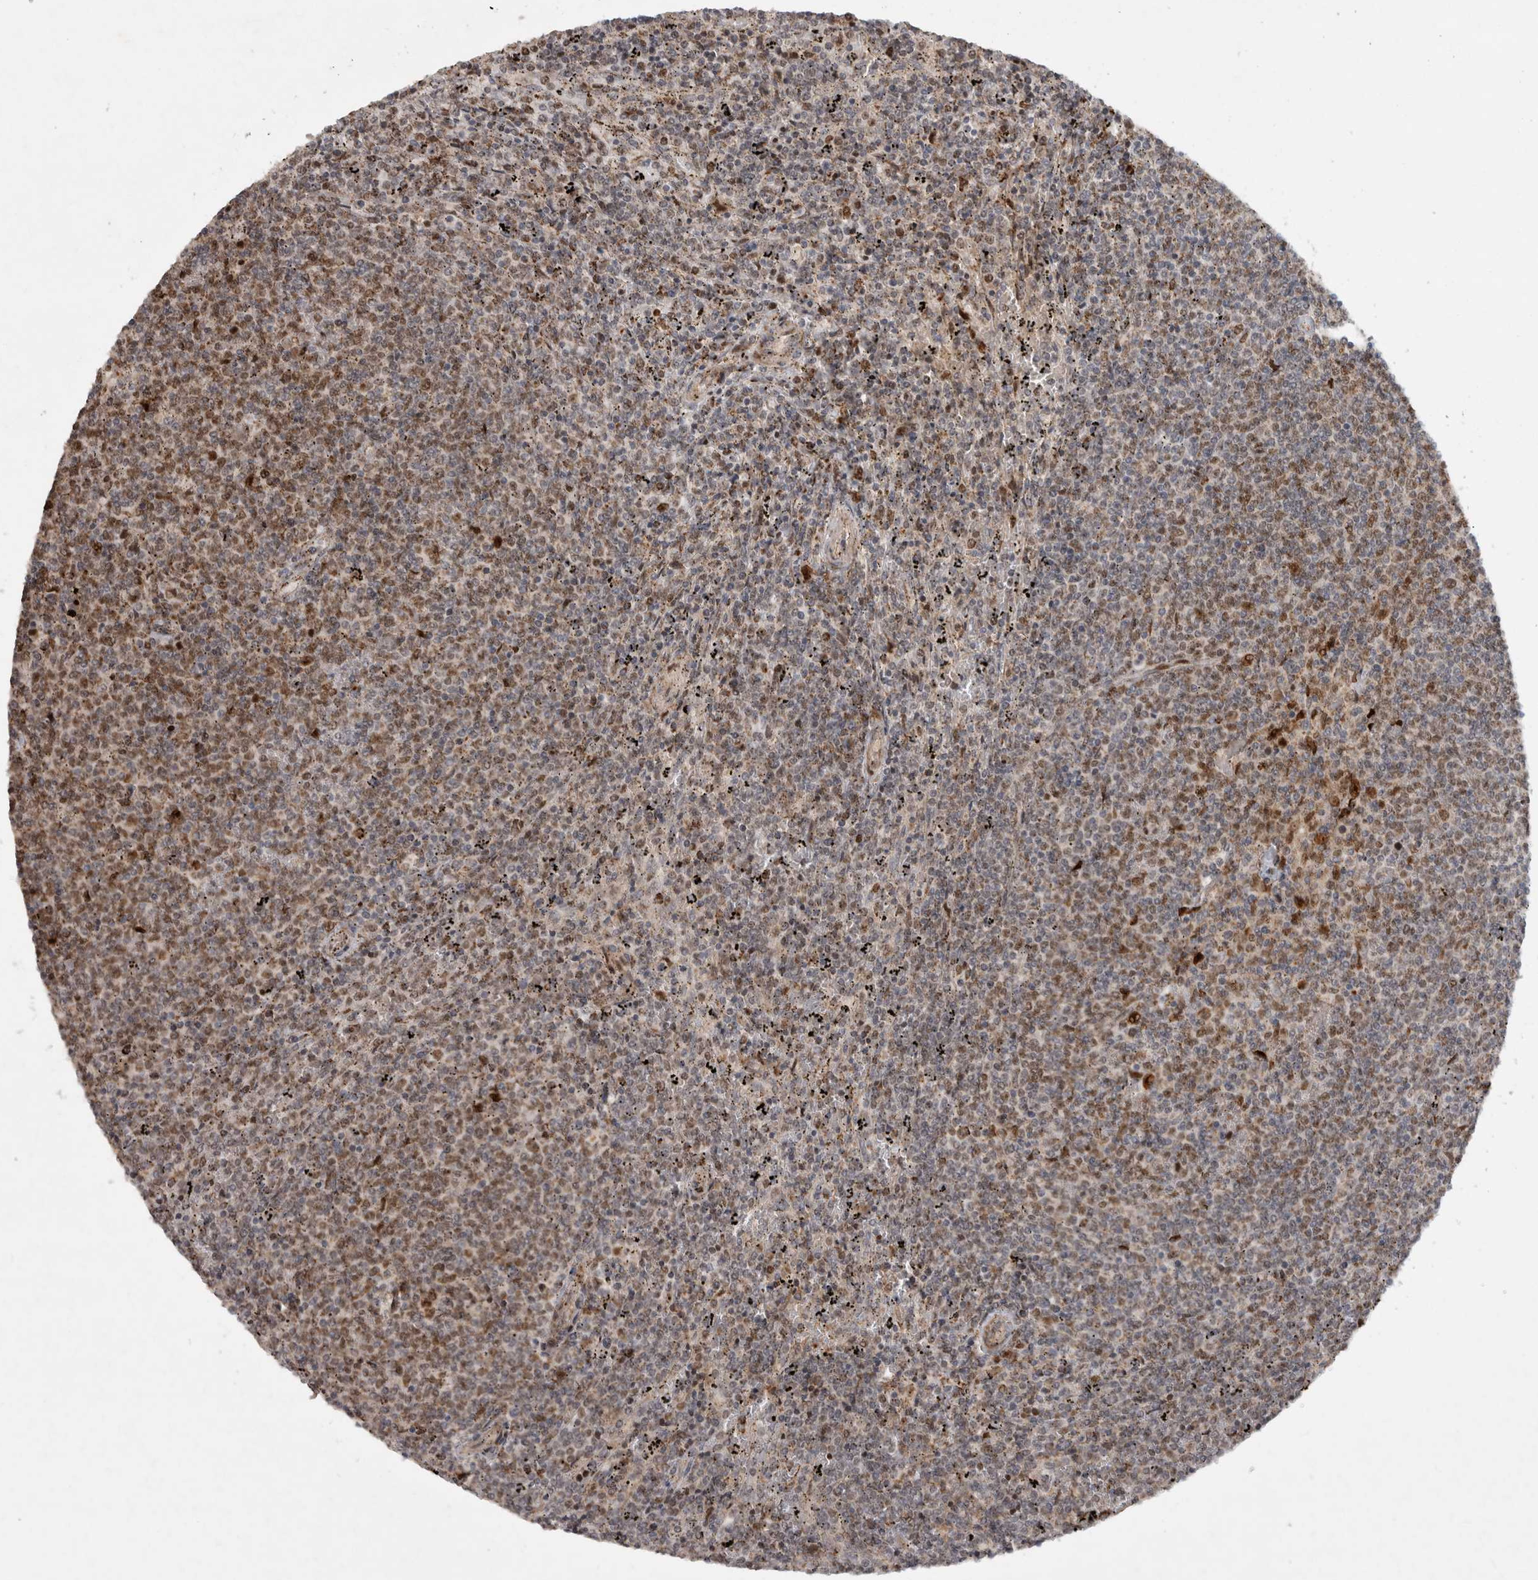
{"staining": {"intensity": "moderate", "quantity": "25%-75%", "location": "nuclear"}, "tissue": "lymphoma", "cell_type": "Tumor cells", "image_type": "cancer", "snomed": [{"axis": "morphology", "description": "Malignant lymphoma, non-Hodgkin's type, Low grade"}, {"axis": "topography", "description": "Spleen"}], "caption": "Brown immunohistochemical staining in low-grade malignant lymphoma, non-Hodgkin's type reveals moderate nuclear staining in approximately 25%-75% of tumor cells.", "gene": "INSRR", "patient": {"sex": "female", "age": 50}}